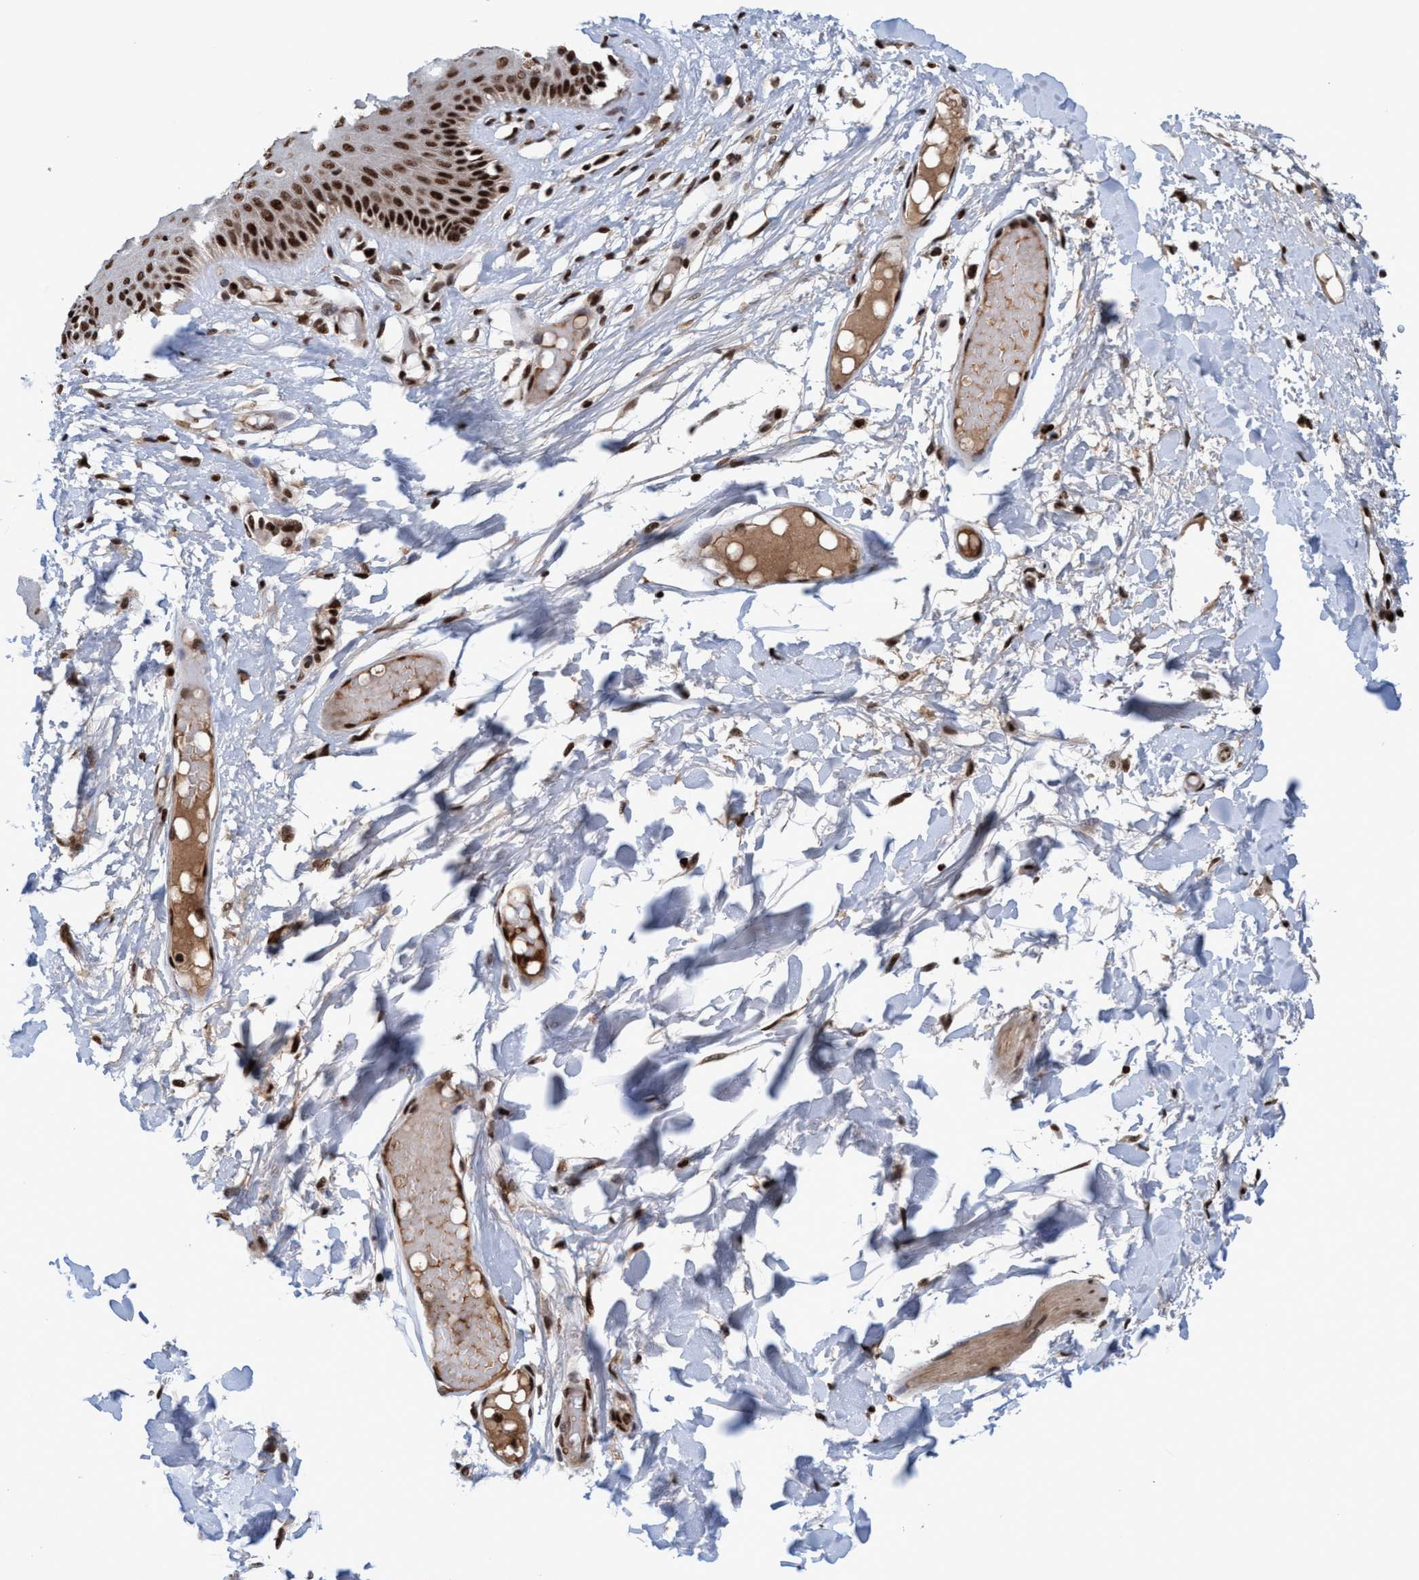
{"staining": {"intensity": "strong", "quantity": ">75%", "location": "cytoplasmic/membranous,nuclear"}, "tissue": "skin", "cell_type": "Epidermal cells", "image_type": "normal", "snomed": [{"axis": "morphology", "description": "Normal tissue, NOS"}, {"axis": "topography", "description": "Vulva"}], "caption": "Epidermal cells display high levels of strong cytoplasmic/membranous,nuclear staining in approximately >75% of cells in unremarkable skin.", "gene": "TOPBP1", "patient": {"sex": "female", "age": 73}}